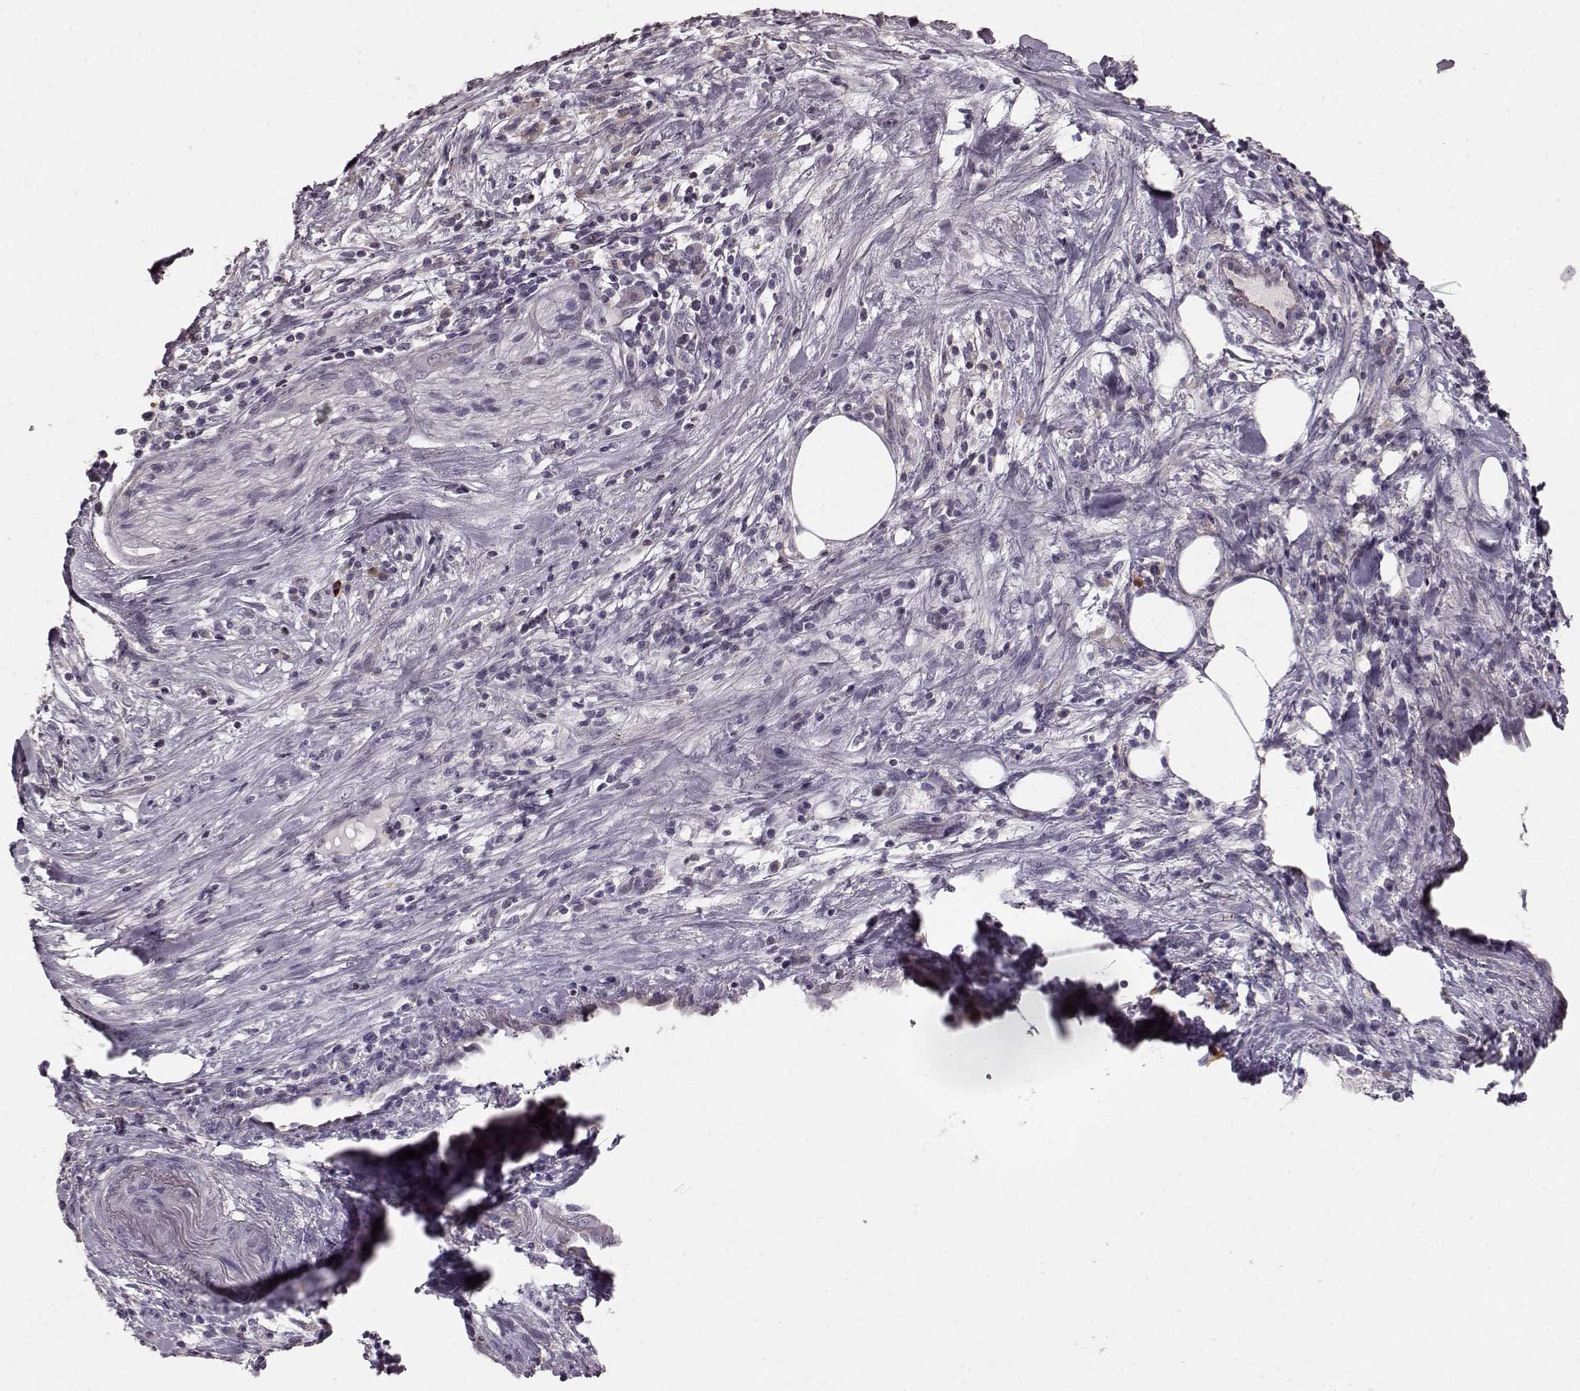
{"staining": {"intensity": "negative", "quantity": "none", "location": "none"}, "tissue": "pancreatic cancer", "cell_type": "Tumor cells", "image_type": "cancer", "snomed": [{"axis": "morphology", "description": "Adenocarcinoma, NOS"}, {"axis": "topography", "description": "Pancreas"}], "caption": "Image shows no significant protein expression in tumor cells of pancreatic cancer (adenocarcinoma). Nuclei are stained in blue.", "gene": "PDCD1", "patient": {"sex": "male", "age": 44}}